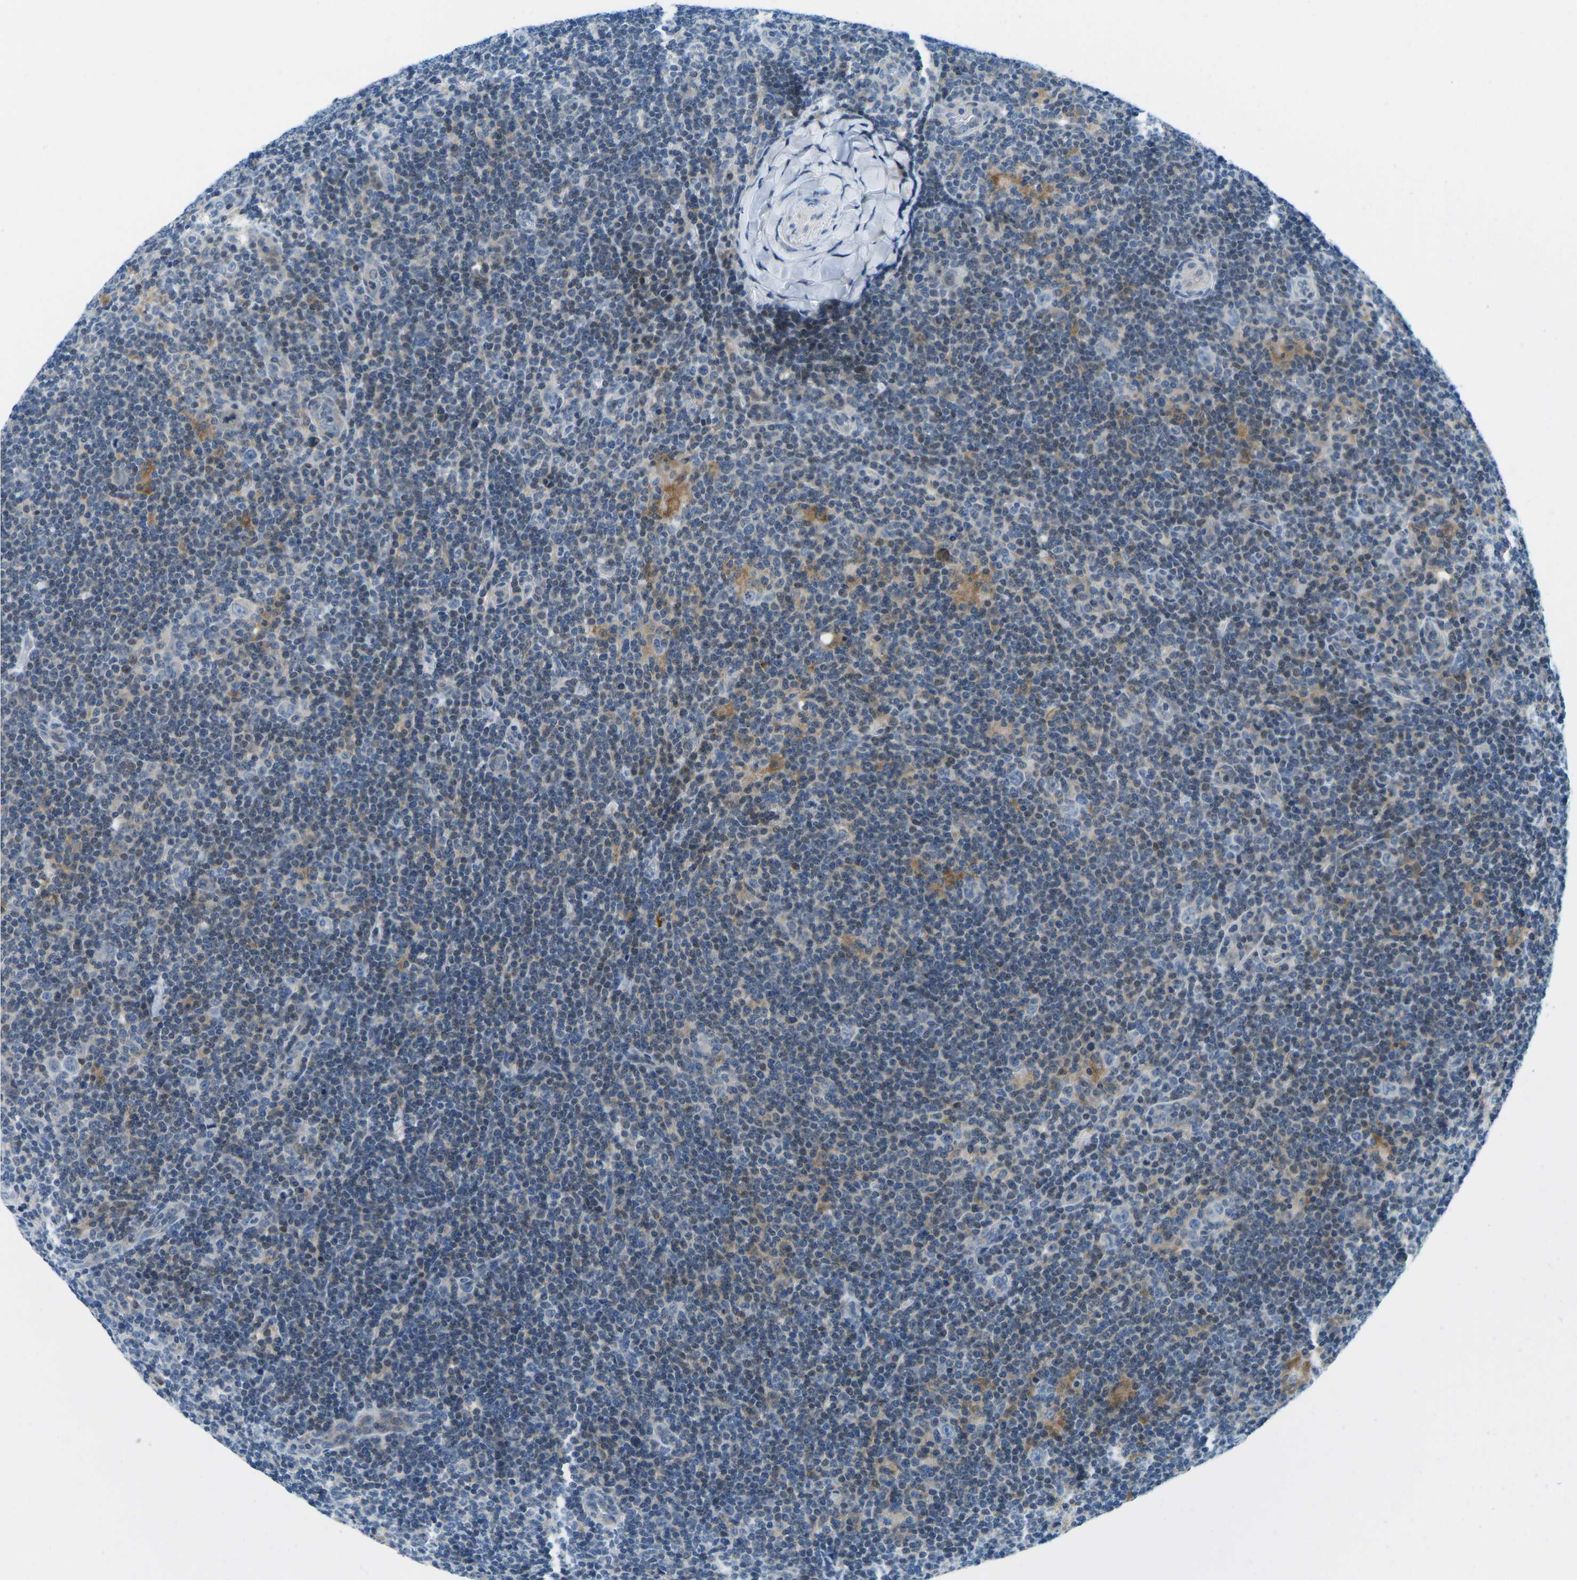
{"staining": {"intensity": "negative", "quantity": "none", "location": "none"}, "tissue": "lymphoma", "cell_type": "Tumor cells", "image_type": "cancer", "snomed": [{"axis": "morphology", "description": "Hodgkin's disease, NOS"}, {"axis": "topography", "description": "Lymph node"}], "caption": "Tumor cells show no significant staining in lymphoma.", "gene": "CFB", "patient": {"sex": "female", "age": 57}}